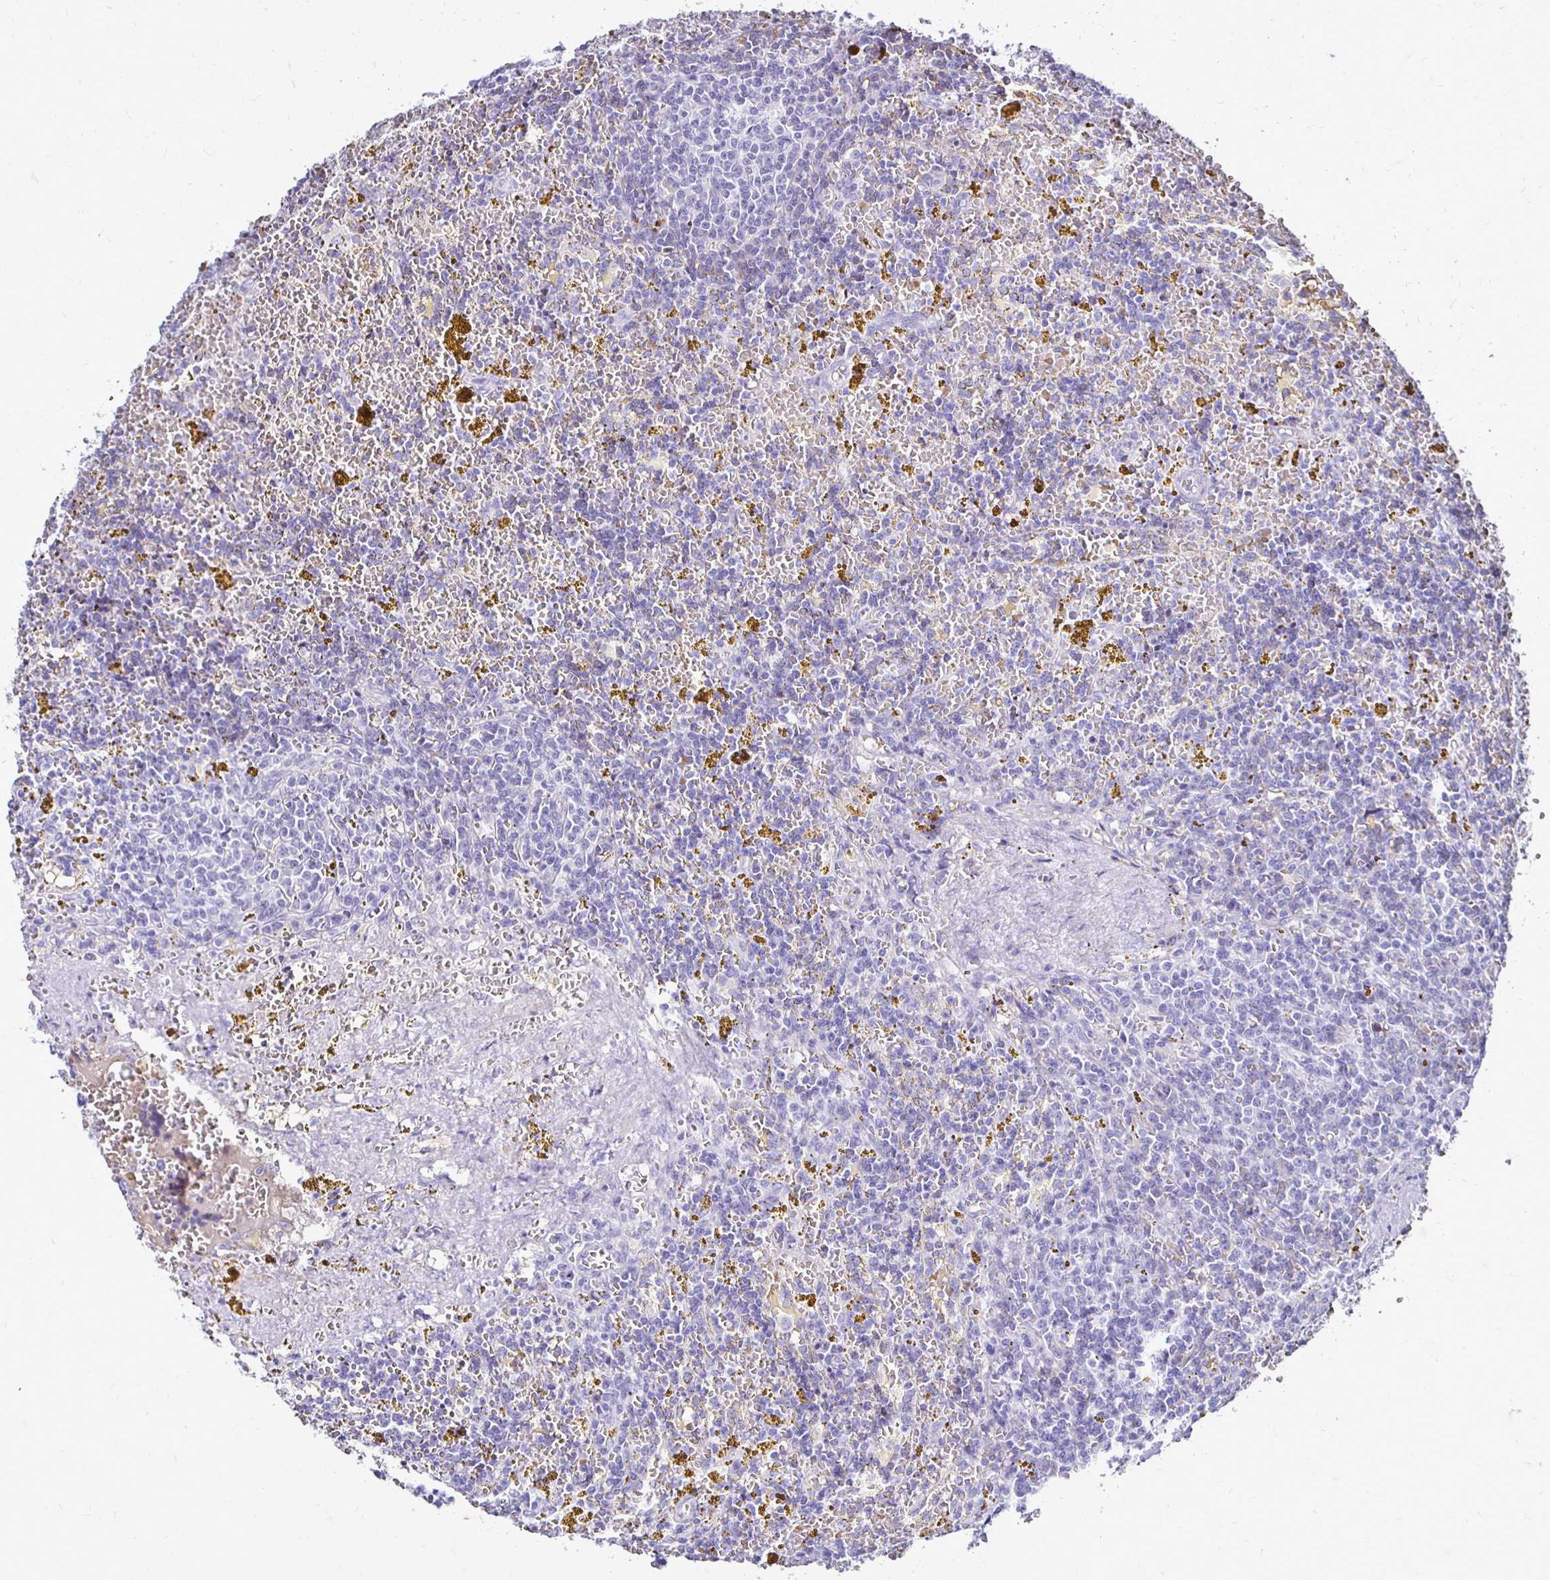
{"staining": {"intensity": "negative", "quantity": "none", "location": "none"}, "tissue": "lymphoma", "cell_type": "Tumor cells", "image_type": "cancer", "snomed": [{"axis": "morphology", "description": "Malignant lymphoma, non-Hodgkin's type, Low grade"}, {"axis": "topography", "description": "Spleen"}, {"axis": "topography", "description": "Lymph node"}], "caption": "This micrograph is of lymphoma stained with IHC to label a protein in brown with the nuclei are counter-stained blue. There is no positivity in tumor cells. Nuclei are stained in blue.", "gene": "RHBDL3", "patient": {"sex": "female", "age": 66}}